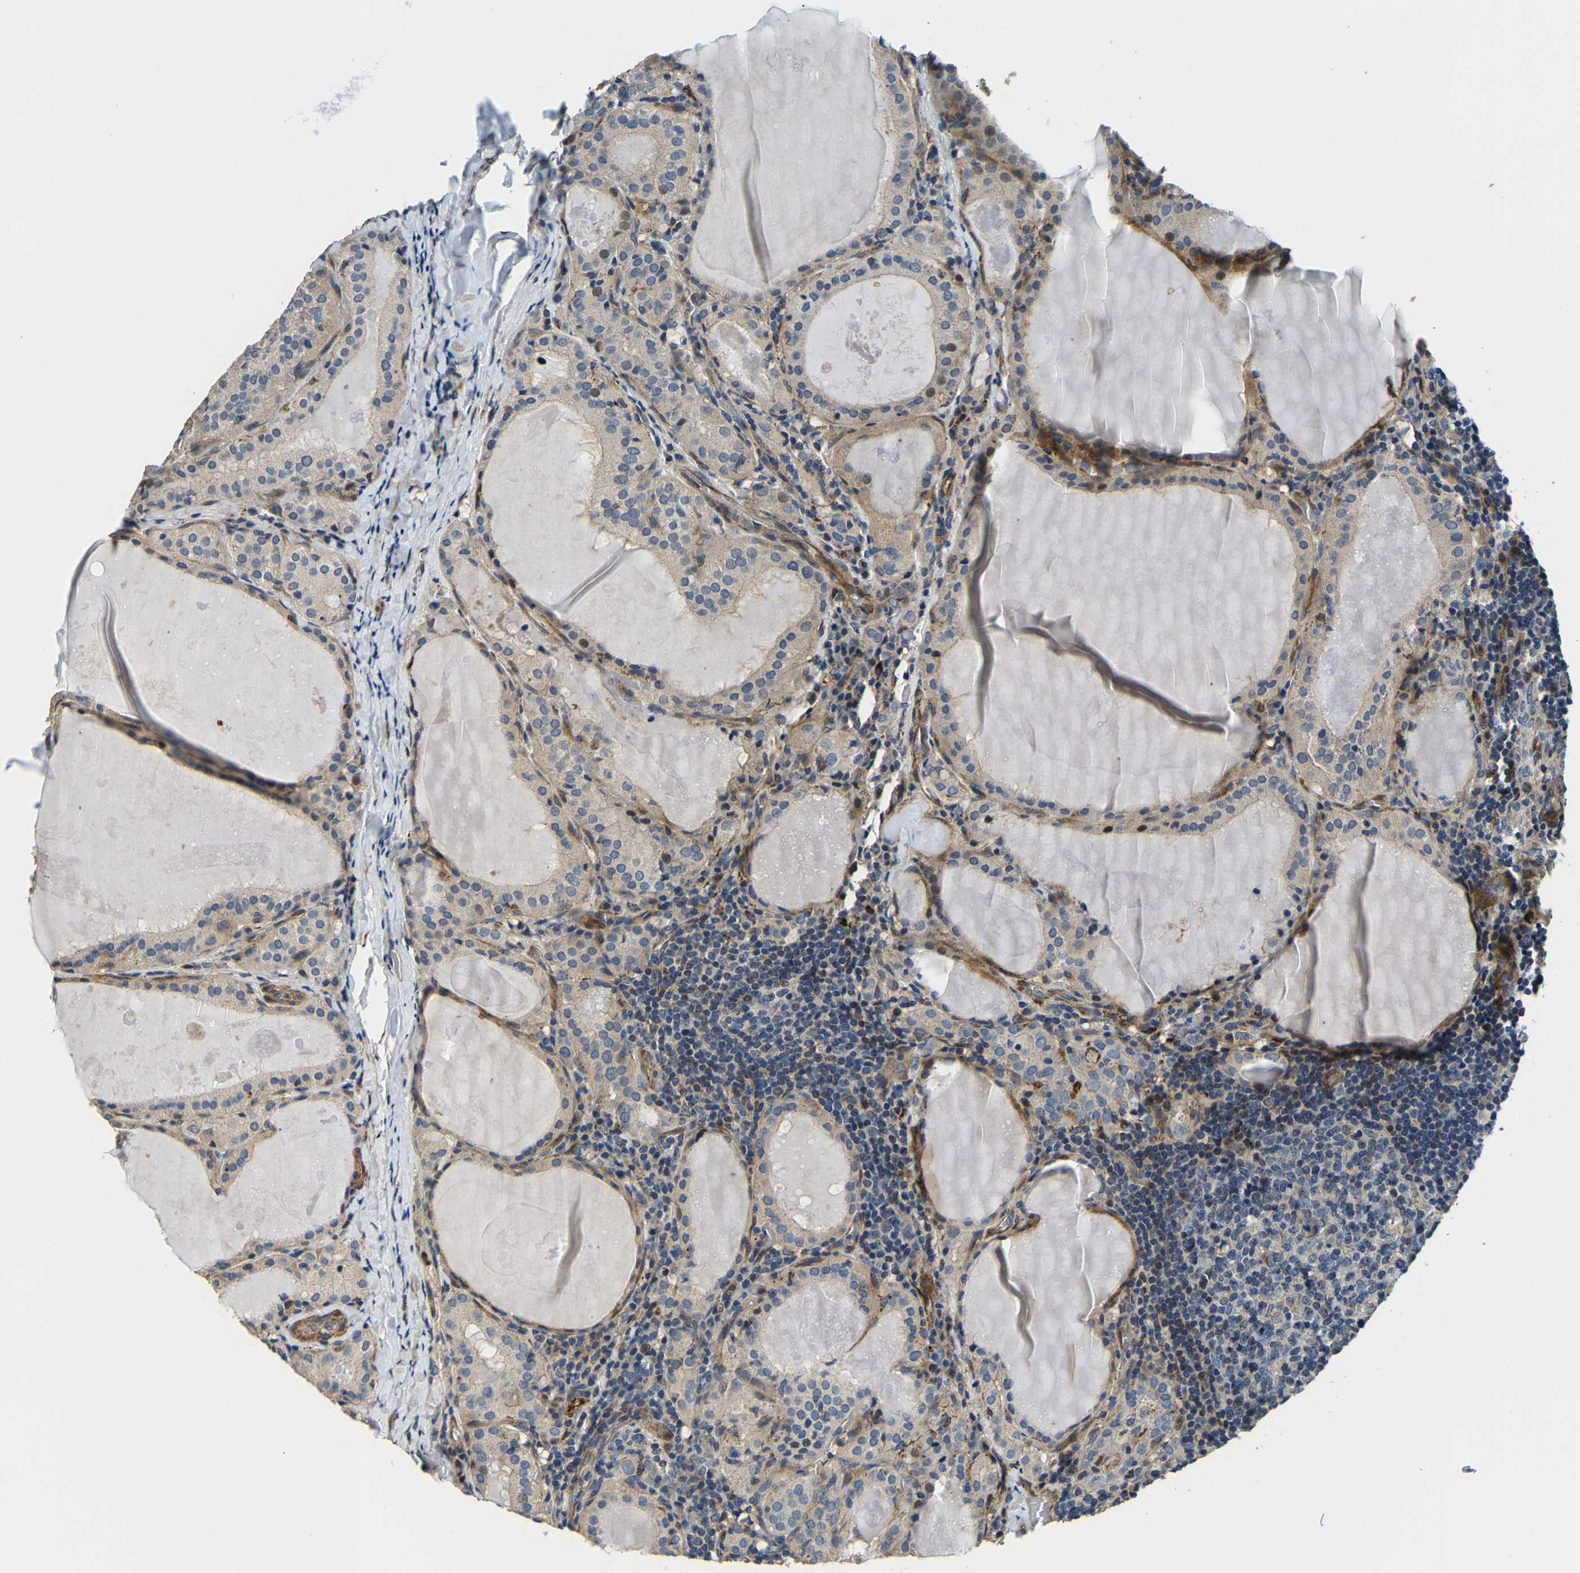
{"staining": {"intensity": "moderate", "quantity": "<25%", "location": "nuclear"}, "tissue": "thyroid cancer", "cell_type": "Tumor cells", "image_type": "cancer", "snomed": [{"axis": "morphology", "description": "Papillary adenocarcinoma, NOS"}, {"axis": "topography", "description": "Thyroid gland"}], "caption": "Thyroid cancer was stained to show a protein in brown. There is low levels of moderate nuclear expression in about <25% of tumor cells.", "gene": "RNF39", "patient": {"sex": "female", "age": 42}}